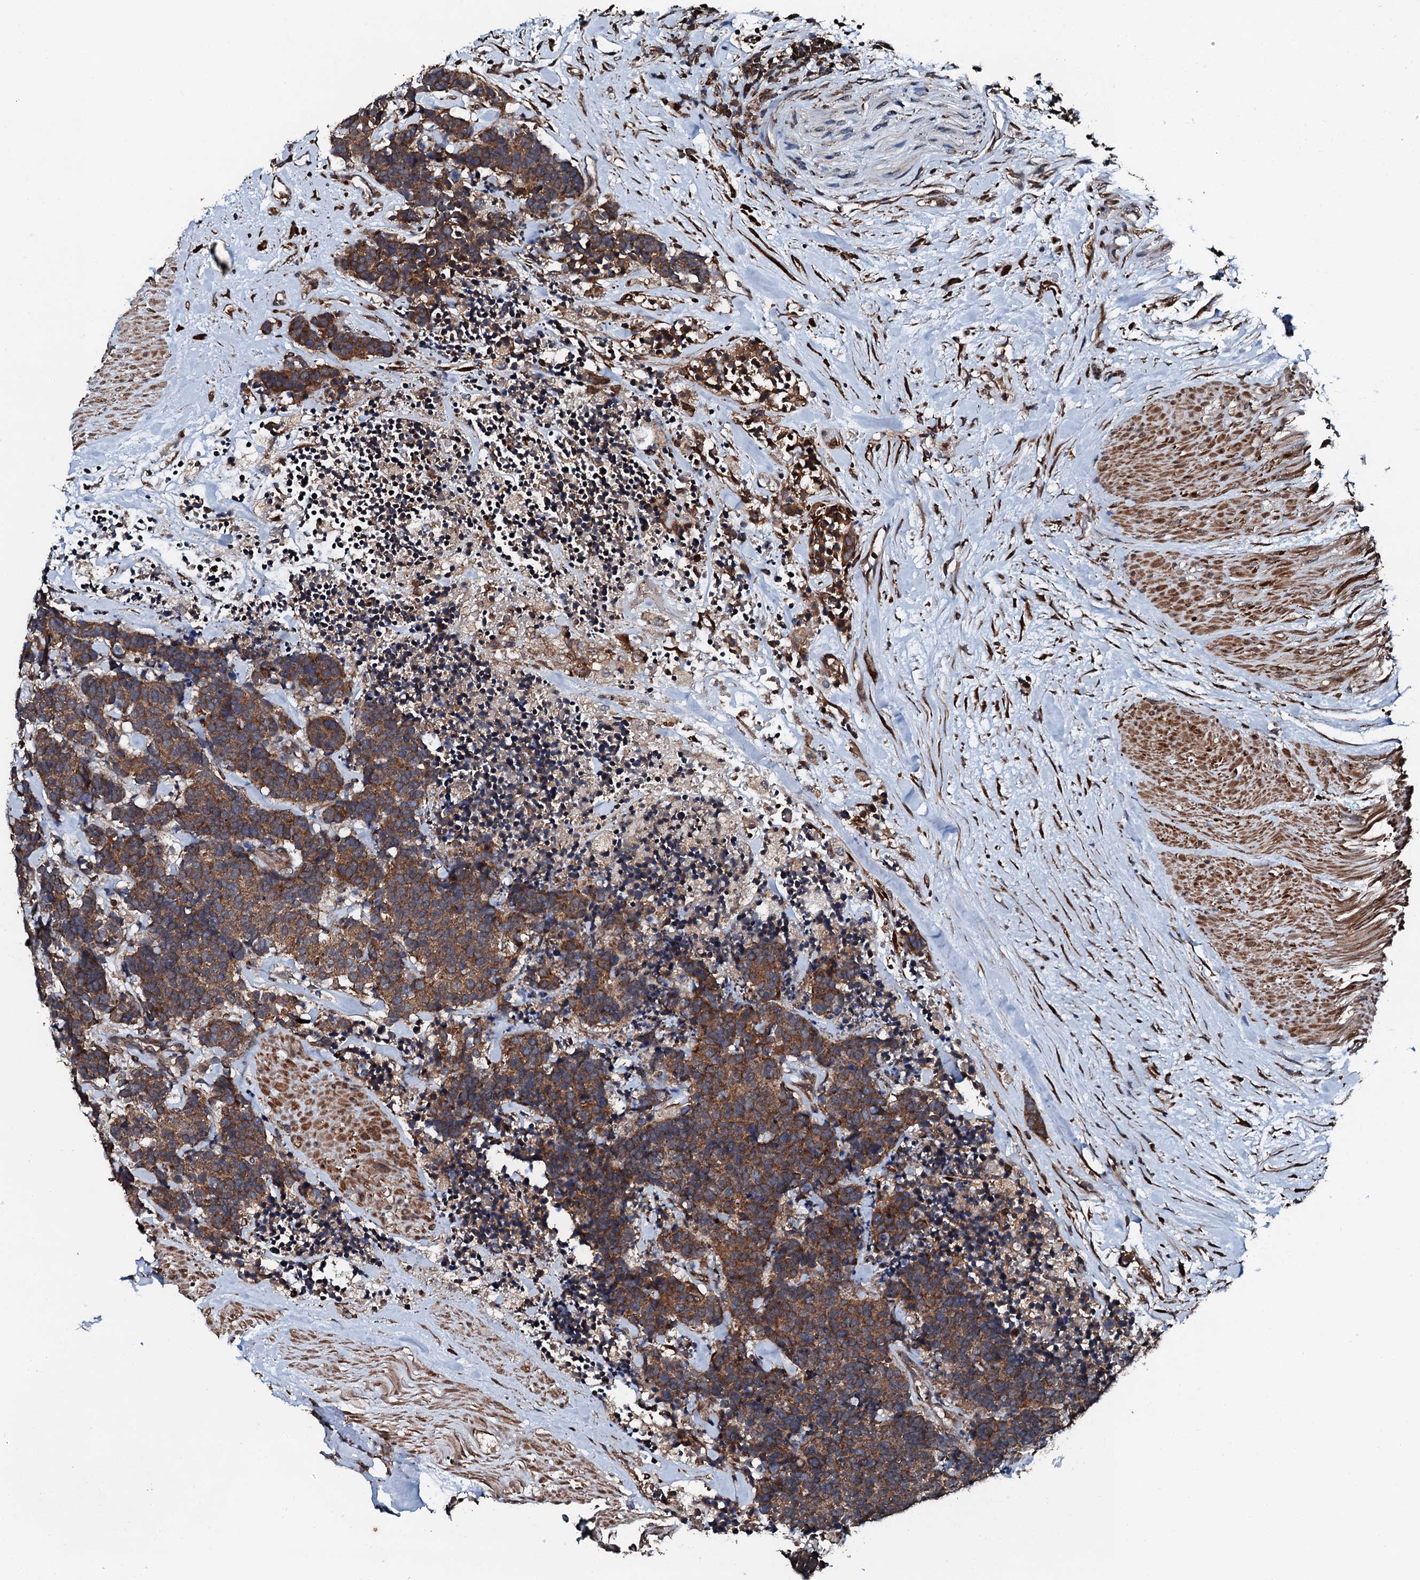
{"staining": {"intensity": "strong", "quantity": ">75%", "location": "cytoplasmic/membranous"}, "tissue": "carcinoid", "cell_type": "Tumor cells", "image_type": "cancer", "snomed": [{"axis": "morphology", "description": "Carcinoma, NOS"}, {"axis": "morphology", "description": "Carcinoid, malignant, NOS"}, {"axis": "topography", "description": "Urinary bladder"}], "caption": "Immunohistochemical staining of malignant carcinoid reveals strong cytoplasmic/membranous protein positivity in about >75% of tumor cells.", "gene": "EDC4", "patient": {"sex": "male", "age": 57}}